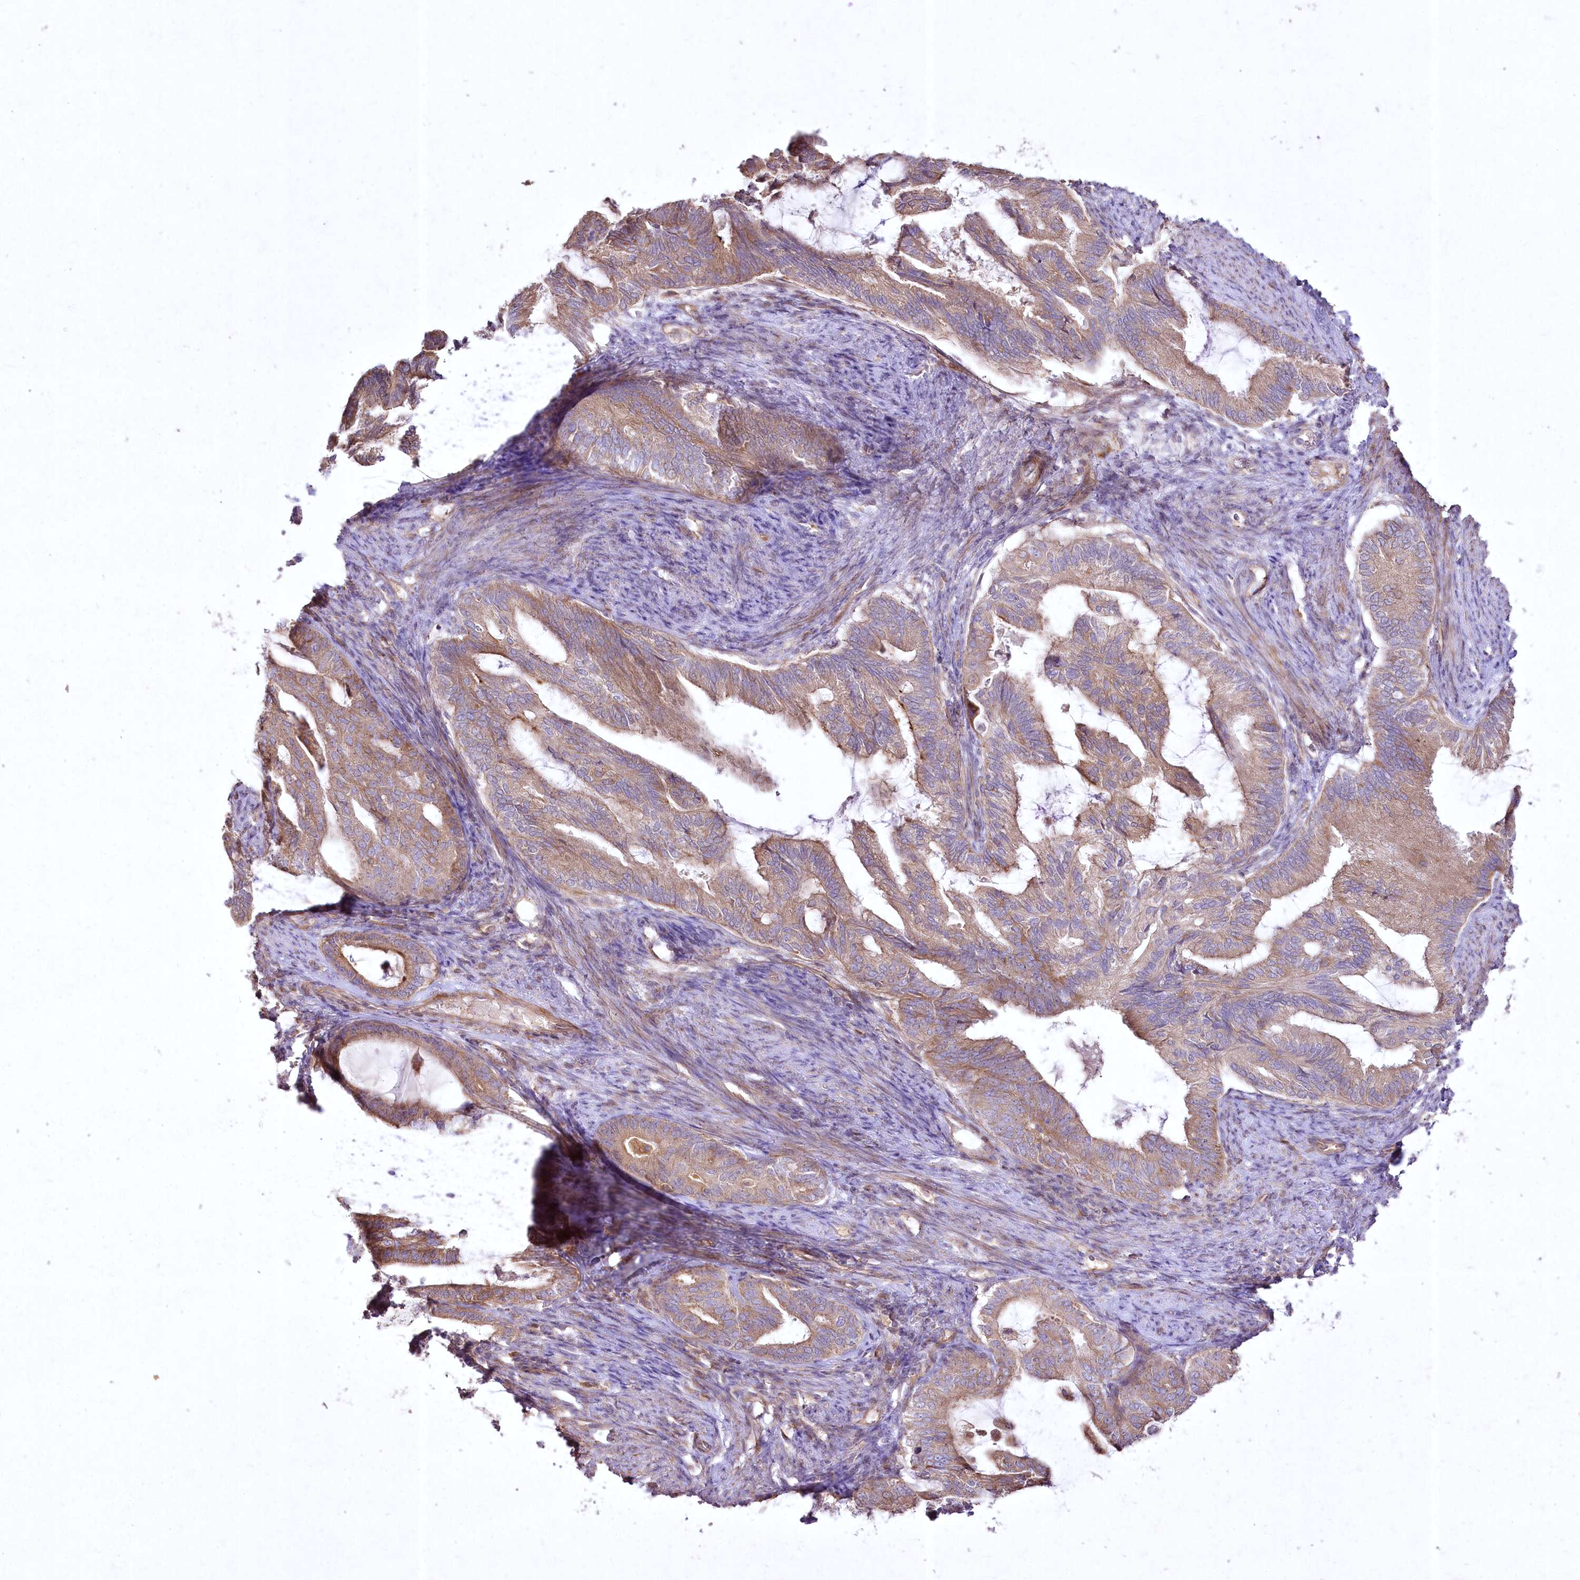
{"staining": {"intensity": "moderate", "quantity": ">75%", "location": "cytoplasmic/membranous"}, "tissue": "endometrial cancer", "cell_type": "Tumor cells", "image_type": "cancer", "snomed": [{"axis": "morphology", "description": "Adenocarcinoma, NOS"}, {"axis": "topography", "description": "Endometrium"}], "caption": "There is medium levels of moderate cytoplasmic/membranous expression in tumor cells of endometrial adenocarcinoma, as demonstrated by immunohistochemical staining (brown color).", "gene": "SH3TC1", "patient": {"sex": "female", "age": 86}}